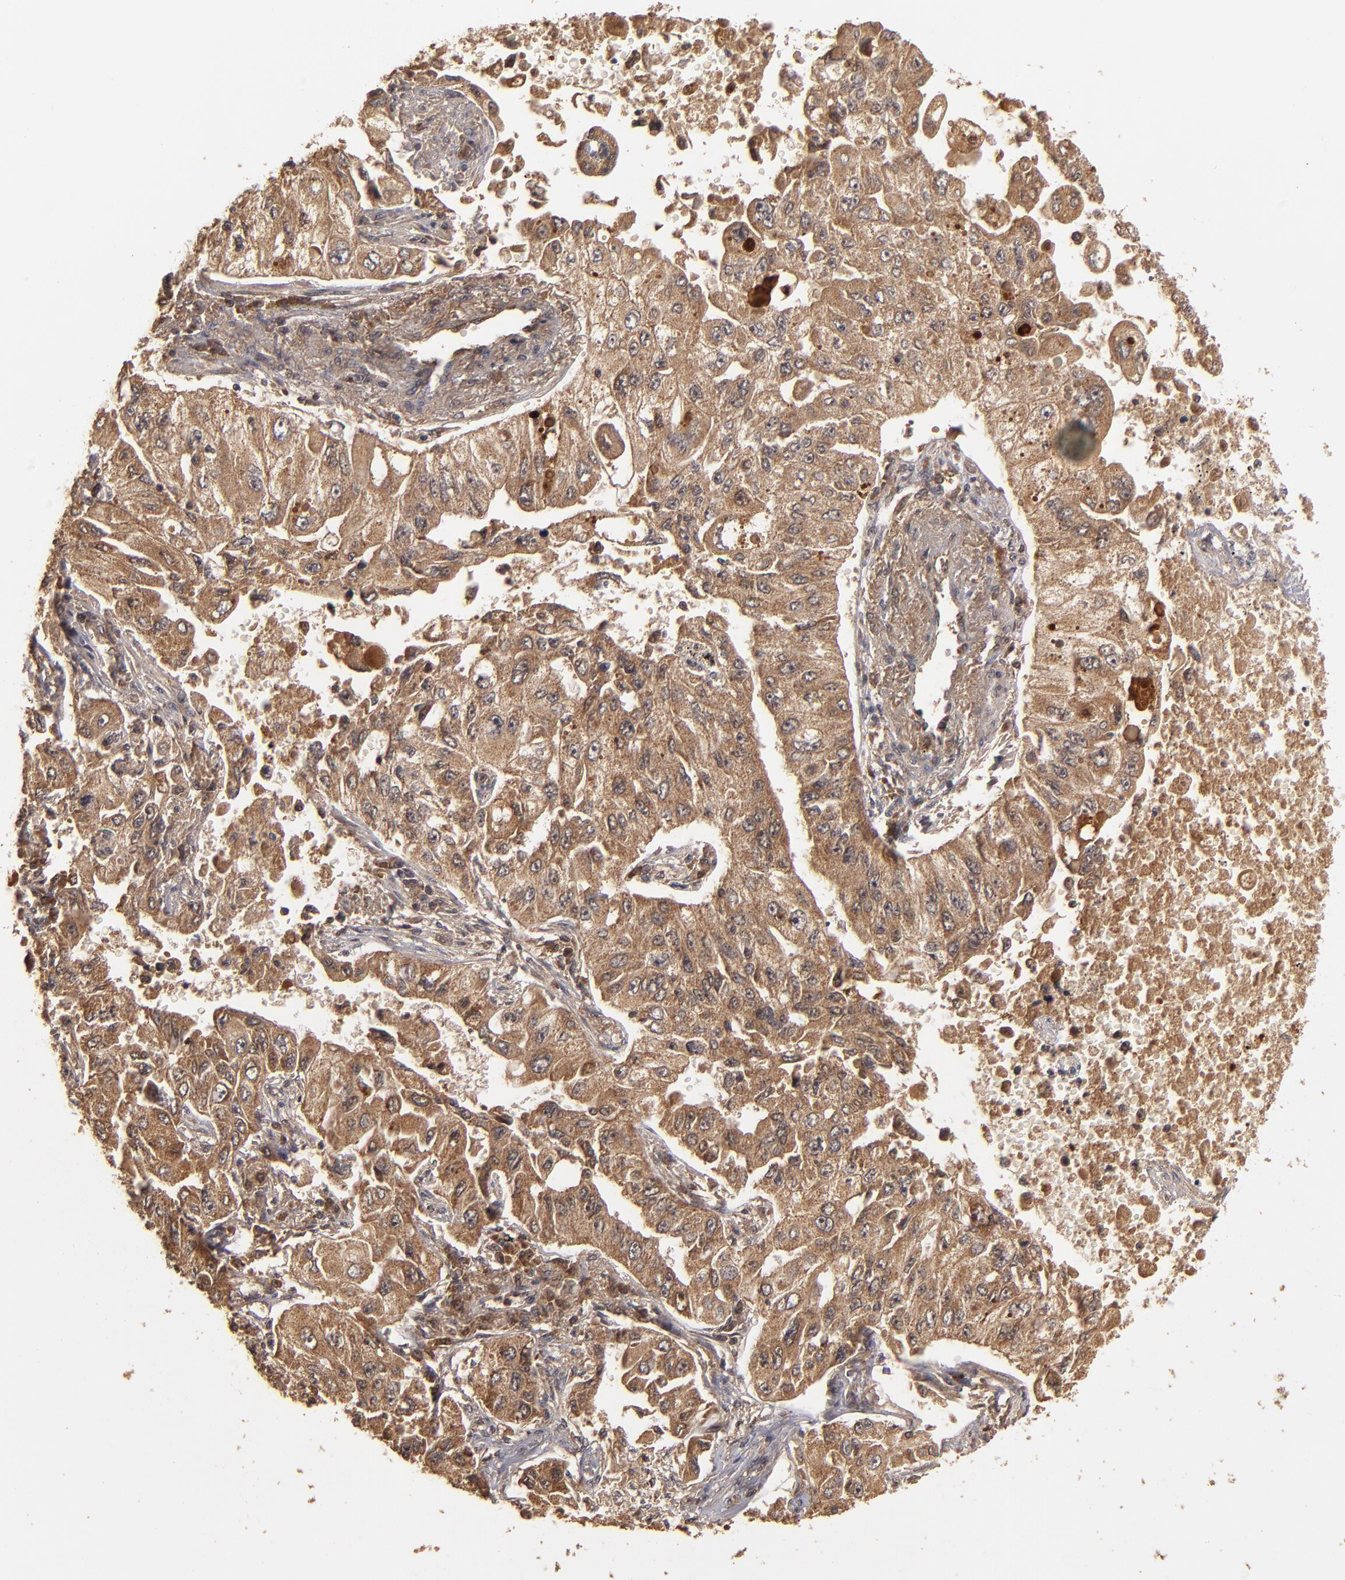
{"staining": {"intensity": "strong", "quantity": ">75%", "location": "cytoplasmic/membranous"}, "tissue": "lung cancer", "cell_type": "Tumor cells", "image_type": "cancer", "snomed": [{"axis": "morphology", "description": "Adenocarcinoma, NOS"}, {"axis": "topography", "description": "Lung"}], "caption": "Protein expression by IHC shows strong cytoplasmic/membranous expression in about >75% of tumor cells in lung cancer (adenocarcinoma).", "gene": "TENM1", "patient": {"sex": "male", "age": 84}}